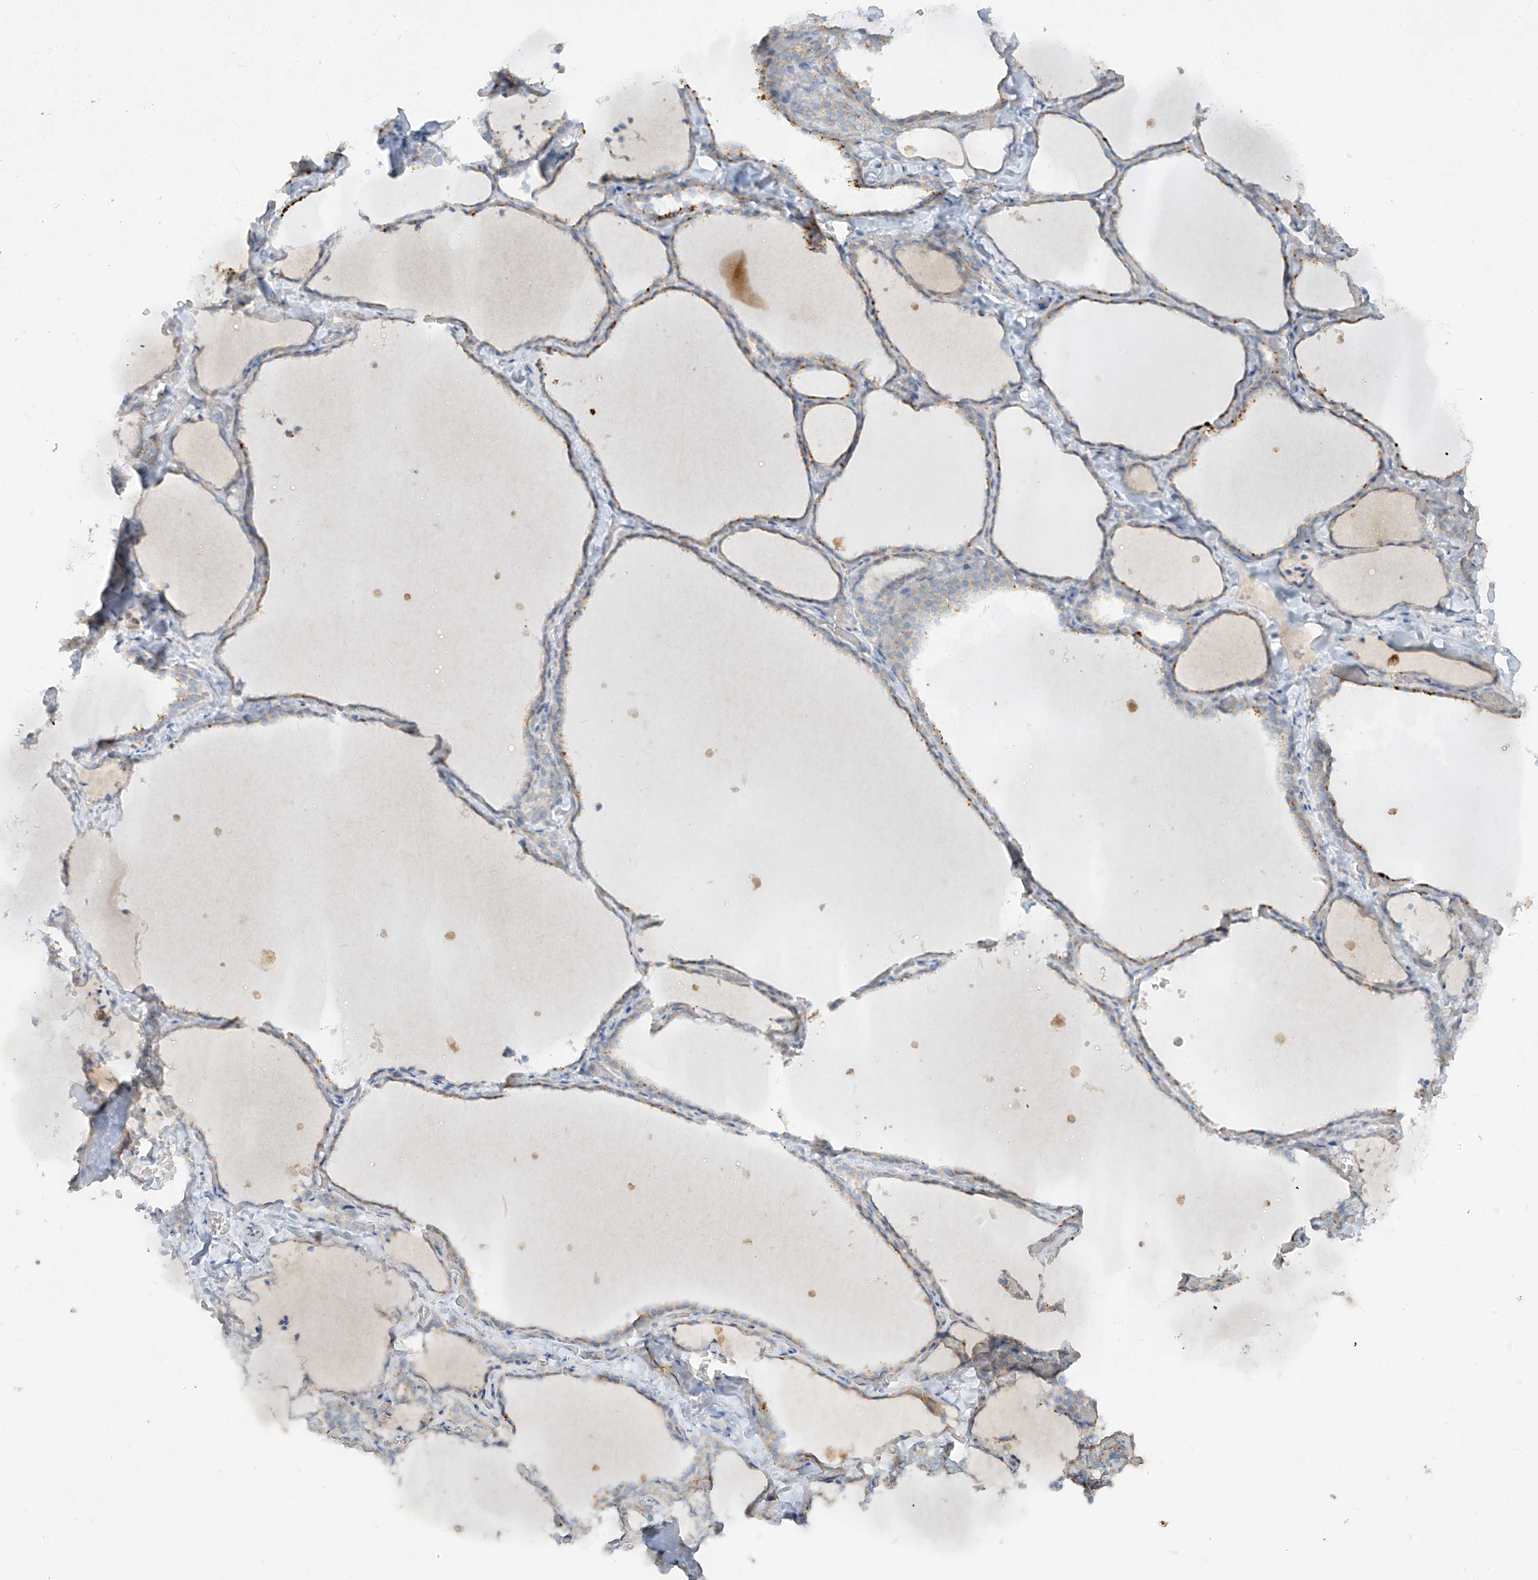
{"staining": {"intensity": "moderate", "quantity": "<25%", "location": "cytoplasmic/membranous"}, "tissue": "thyroid gland", "cell_type": "Glandular cells", "image_type": "normal", "snomed": [{"axis": "morphology", "description": "Normal tissue, NOS"}, {"axis": "topography", "description": "Thyroid gland"}], "caption": "Protein analysis of benign thyroid gland demonstrates moderate cytoplasmic/membranous staining in about <25% of glandular cells. Immunohistochemistry stains the protein of interest in brown and the nuclei are stained blue.", "gene": "DGKQ", "patient": {"sex": "female", "age": 22}}